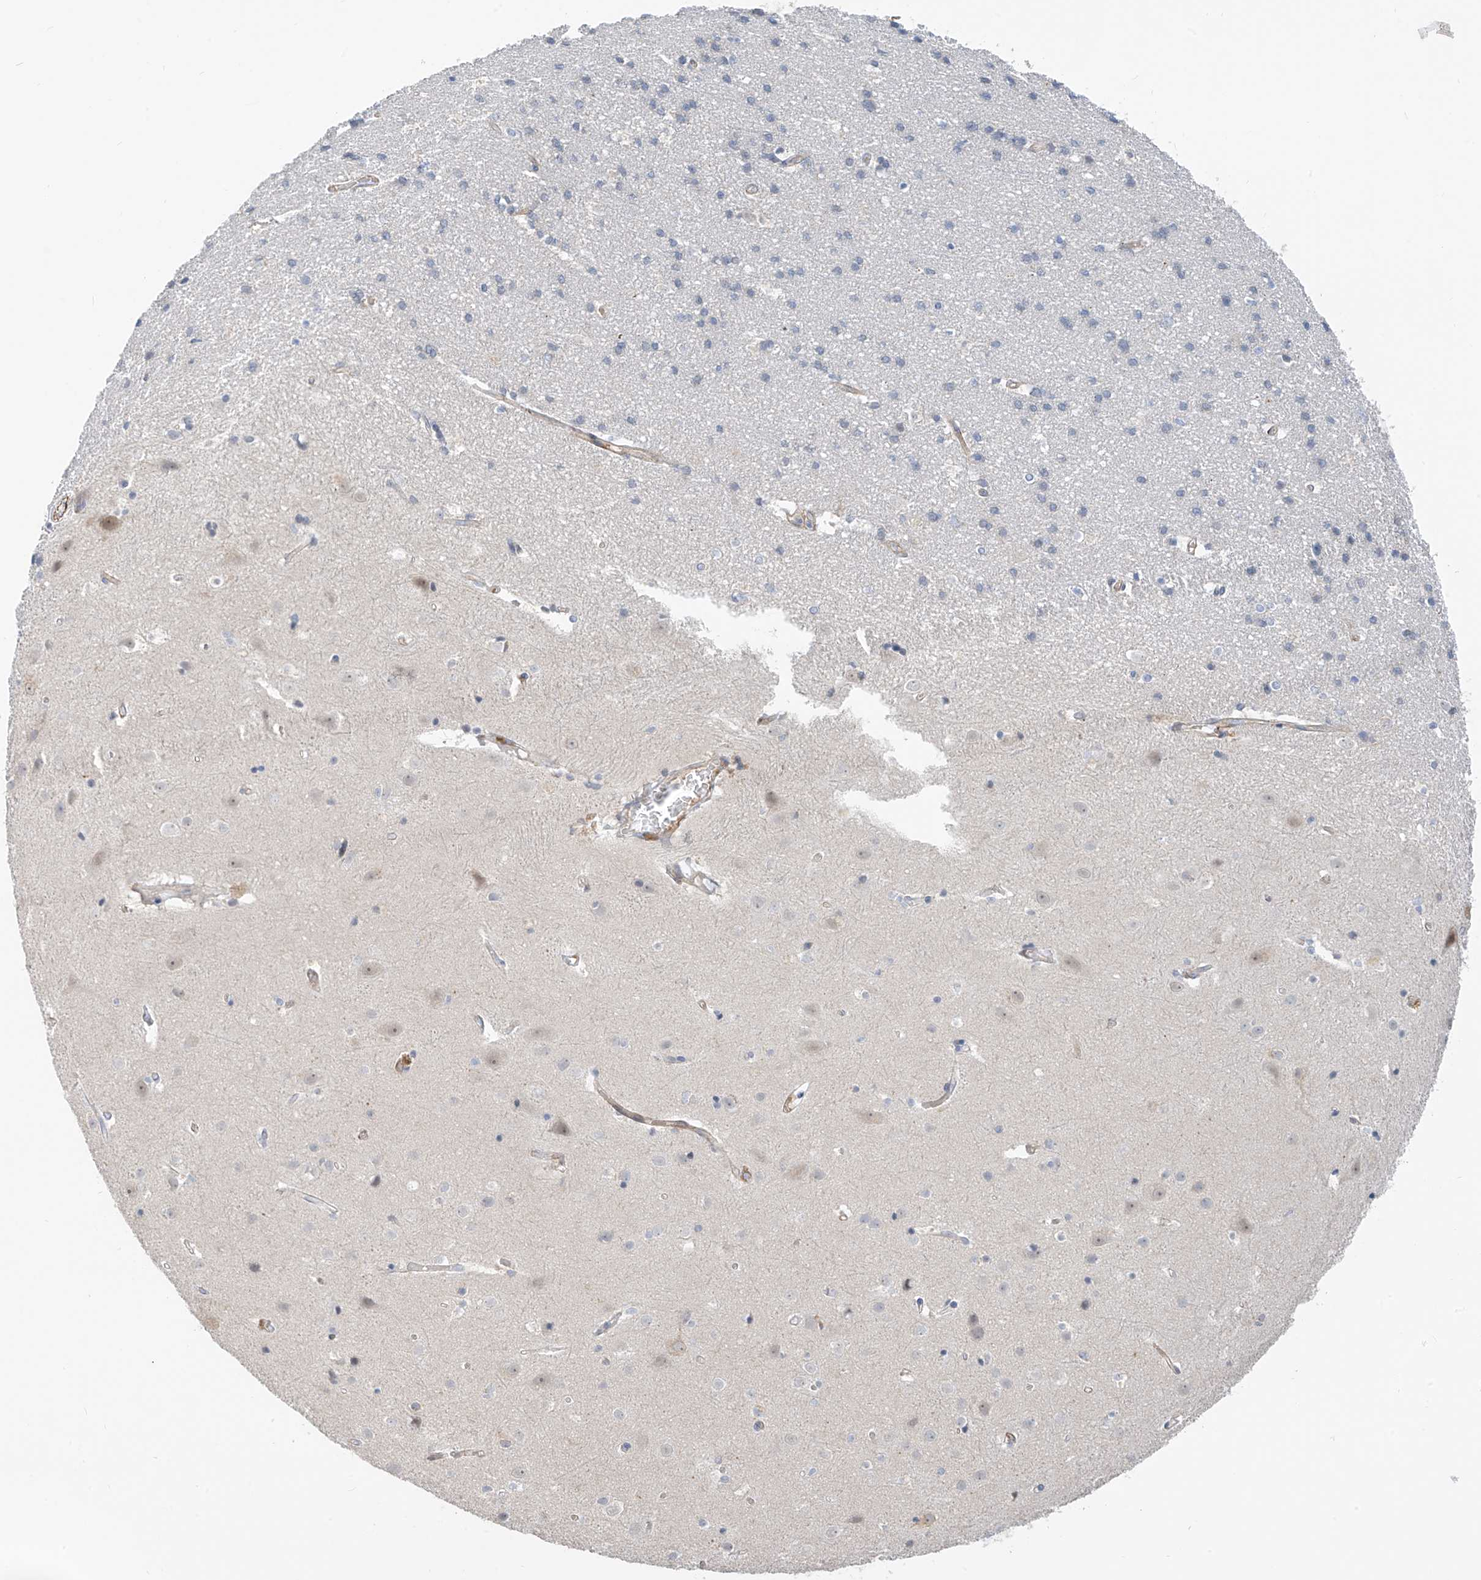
{"staining": {"intensity": "negative", "quantity": "none", "location": "none"}, "tissue": "cerebral cortex", "cell_type": "Endothelial cells", "image_type": "normal", "snomed": [{"axis": "morphology", "description": "Normal tissue, NOS"}, {"axis": "topography", "description": "Cerebral cortex"}], "caption": "A high-resolution micrograph shows IHC staining of unremarkable cerebral cortex, which displays no significant expression in endothelial cells. (DAB (3,3'-diaminobenzidine) immunohistochemistry, high magnification).", "gene": "C2orf42", "patient": {"sex": "male", "age": 54}}